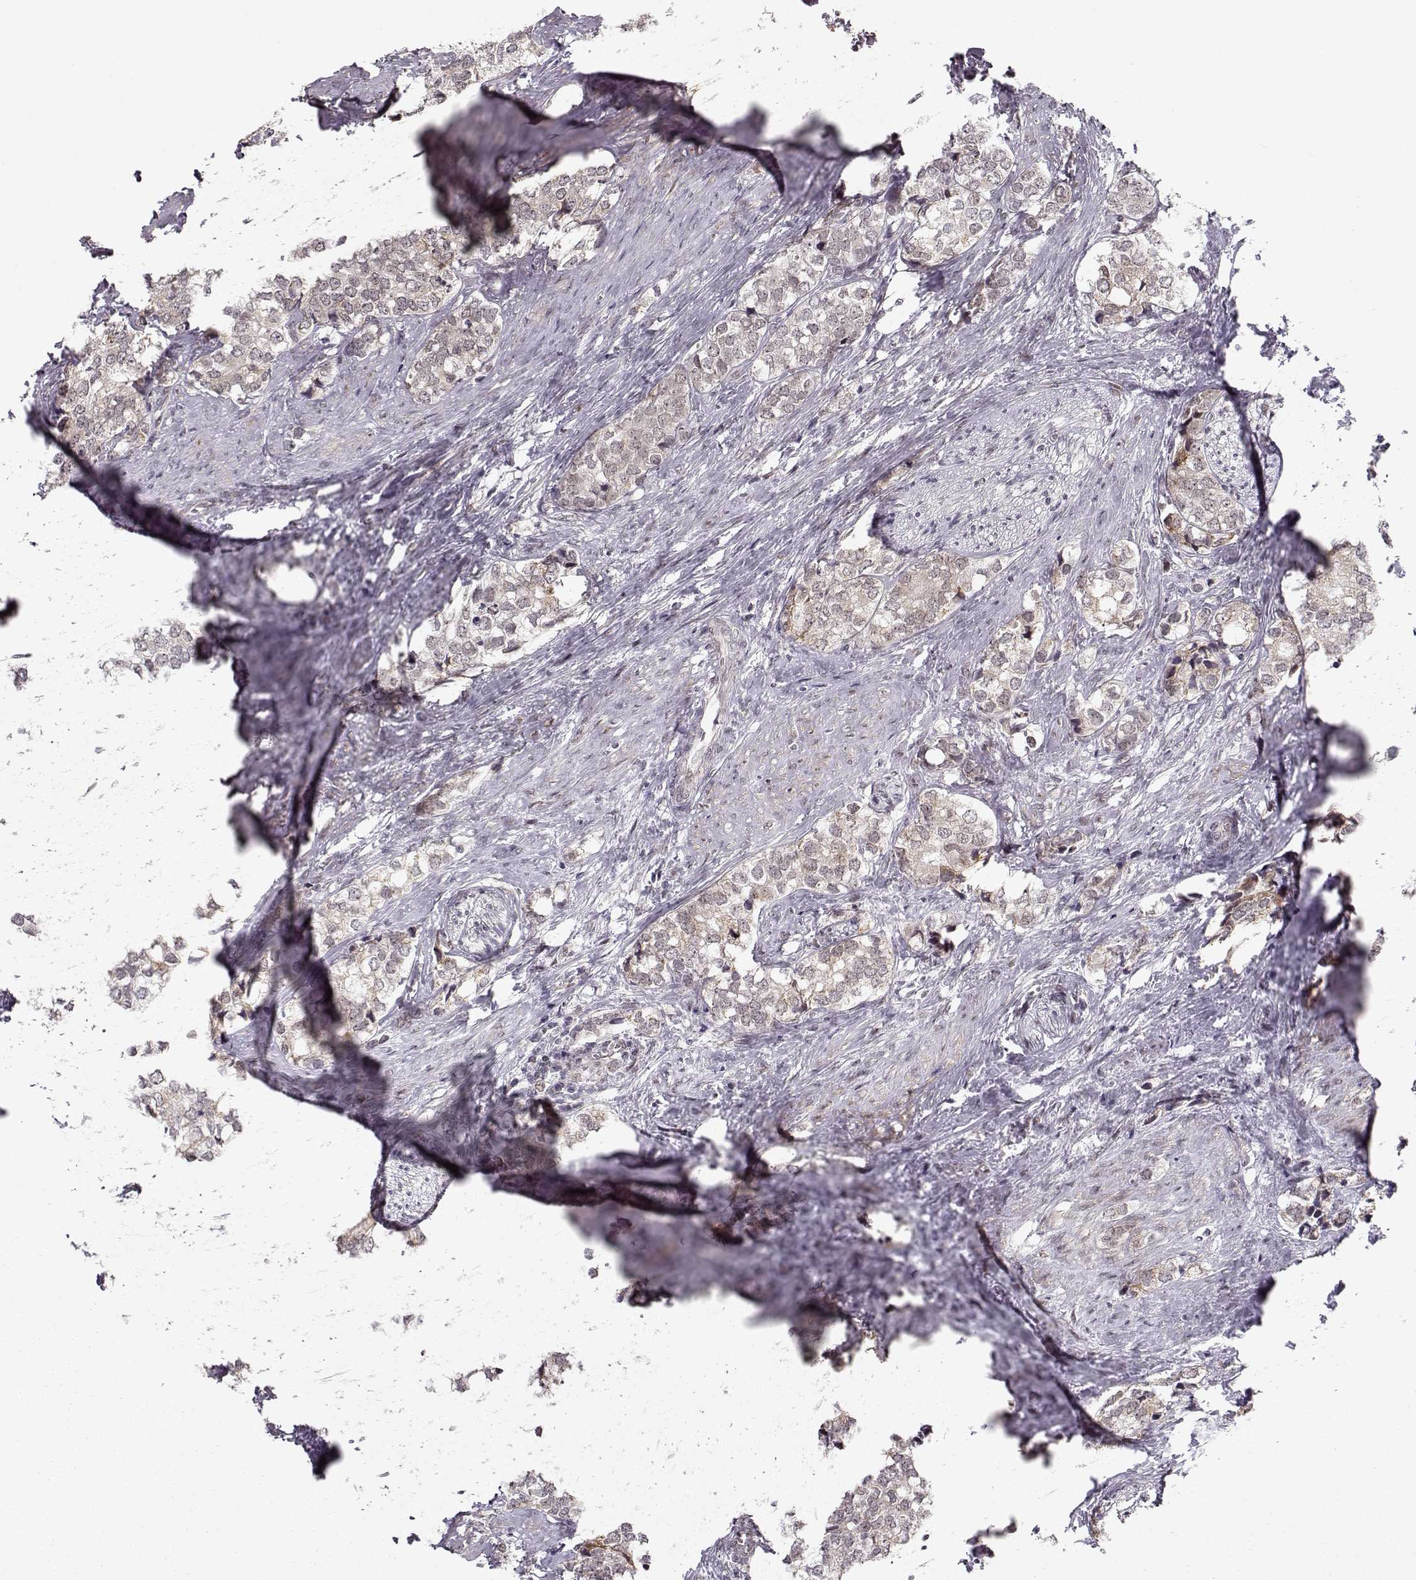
{"staining": {"intensity": "weak", "quantity": ">75%", "location": "cytoplasmic/membranous"}, "tissue": "prostate cancer", "cell_type": "Tumor cells", "image_type": "cancer", "snomed": [{"axis": "morphology", "description": "Adenocarcinoma, NOS"}, {"axis": "topography", "description": "Prostate and seminal vesicle, NOS"}], "caption": "Brown immunohistochemical staining in human prostate cancer displays weak cytoplasmic/membranous positivity in about >75% of tumor cells.", "gene": "RAI1", "patient": {"sex": "male", "age": 63}}